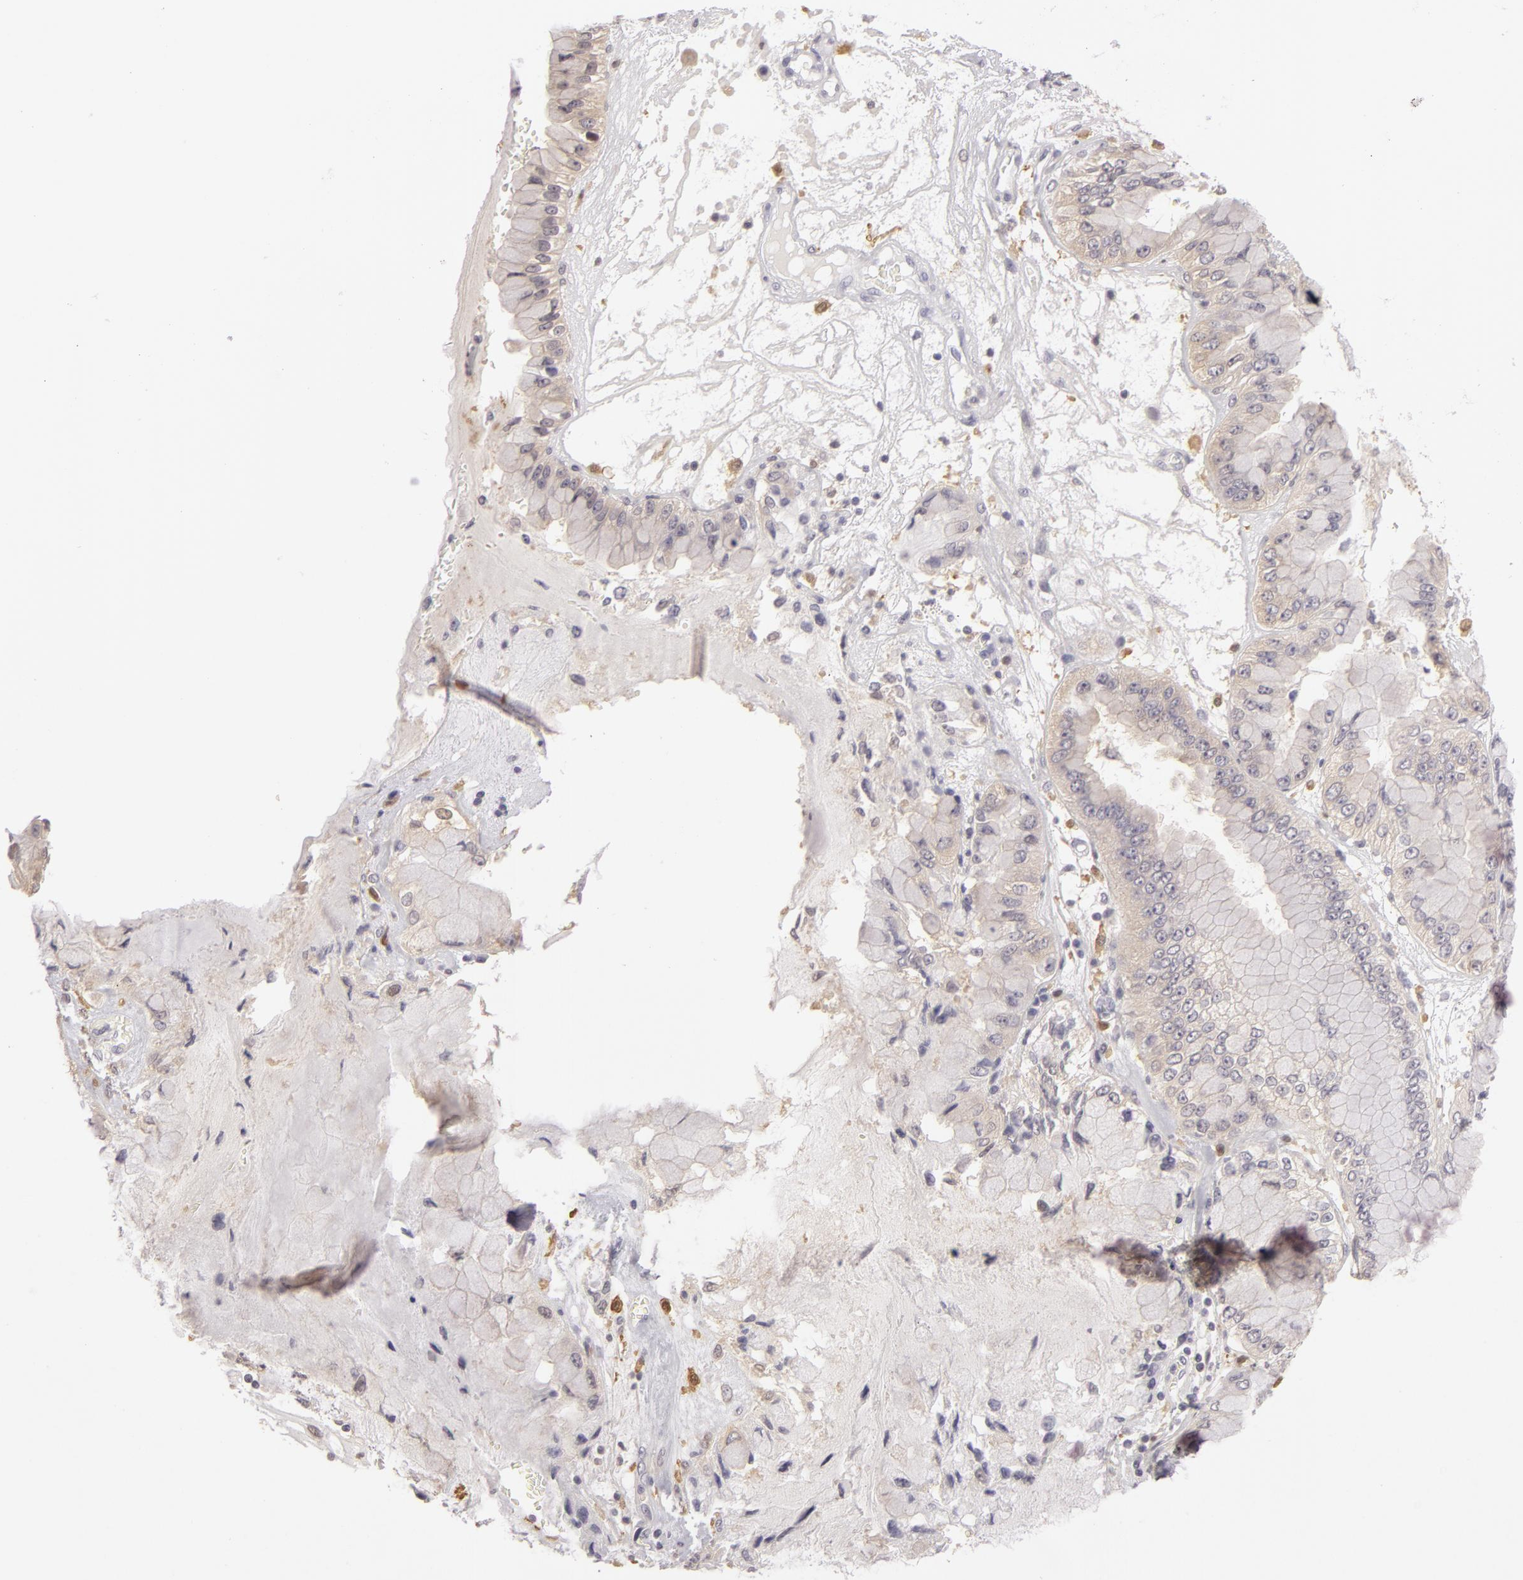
{"staining": {"intensity": "negative", "quantity": "none", "location": "none"}, "tissue": "liver cancer", "cell_type": "Tumor cells", "image_type": "cancer", "snomed": [{"axis": "morphology", "description": "Cholangiocarcinoma"}, {"axis": "topography", "description": "Liver"}], "caption": "Immunohistochemical staining of cholangiocarcinoma (liver) demonstrates no significant expression in tumor cells.", "gene": "GNPDA1", "patient": {"sex": "female", "age": 79}}